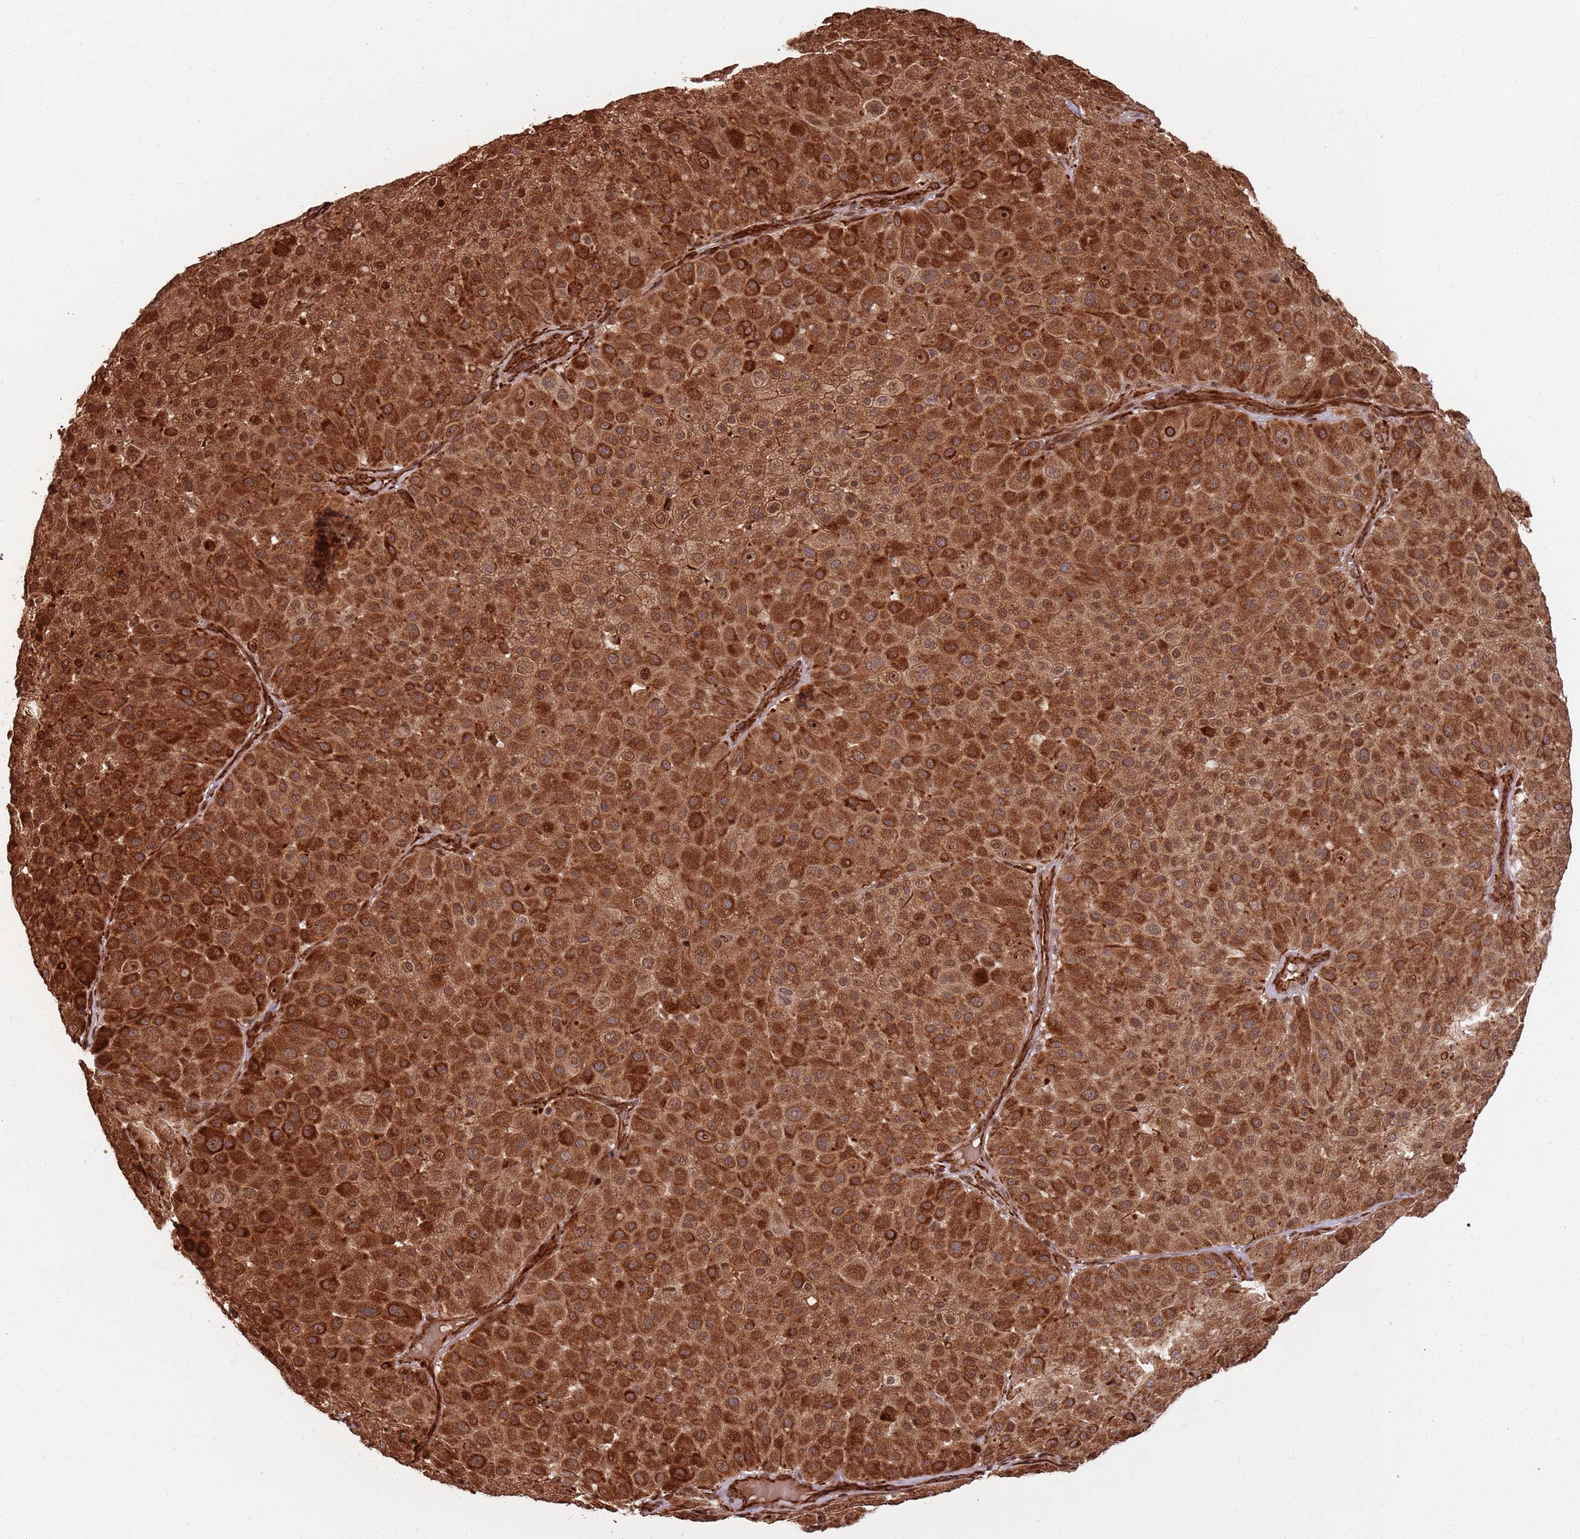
{"staining": {"intensity": "strong", "quantity": ">75%", "location": "cytoplasmic/membranous,nuclear"}, "tissue": "melanoma", "cell_type": "Tumor cells", "image_type": "cancer", "snomed": [{"axis": "morphology", "description": "Malignant melanoma, Metastatic site"}, {"axis": "topography", "description": "Smooth muscle"}], "caption": "A high-resolution micrograph shows immunohistochemistry (IHC) staining of malignant melanoma (metastatic site), which shows strong cytoplasmic/membranous and nuclear expression in about >75% of tumor cells.", "gene": "ADAMTS3", "patient": {"sex": "male", "age": 41}}